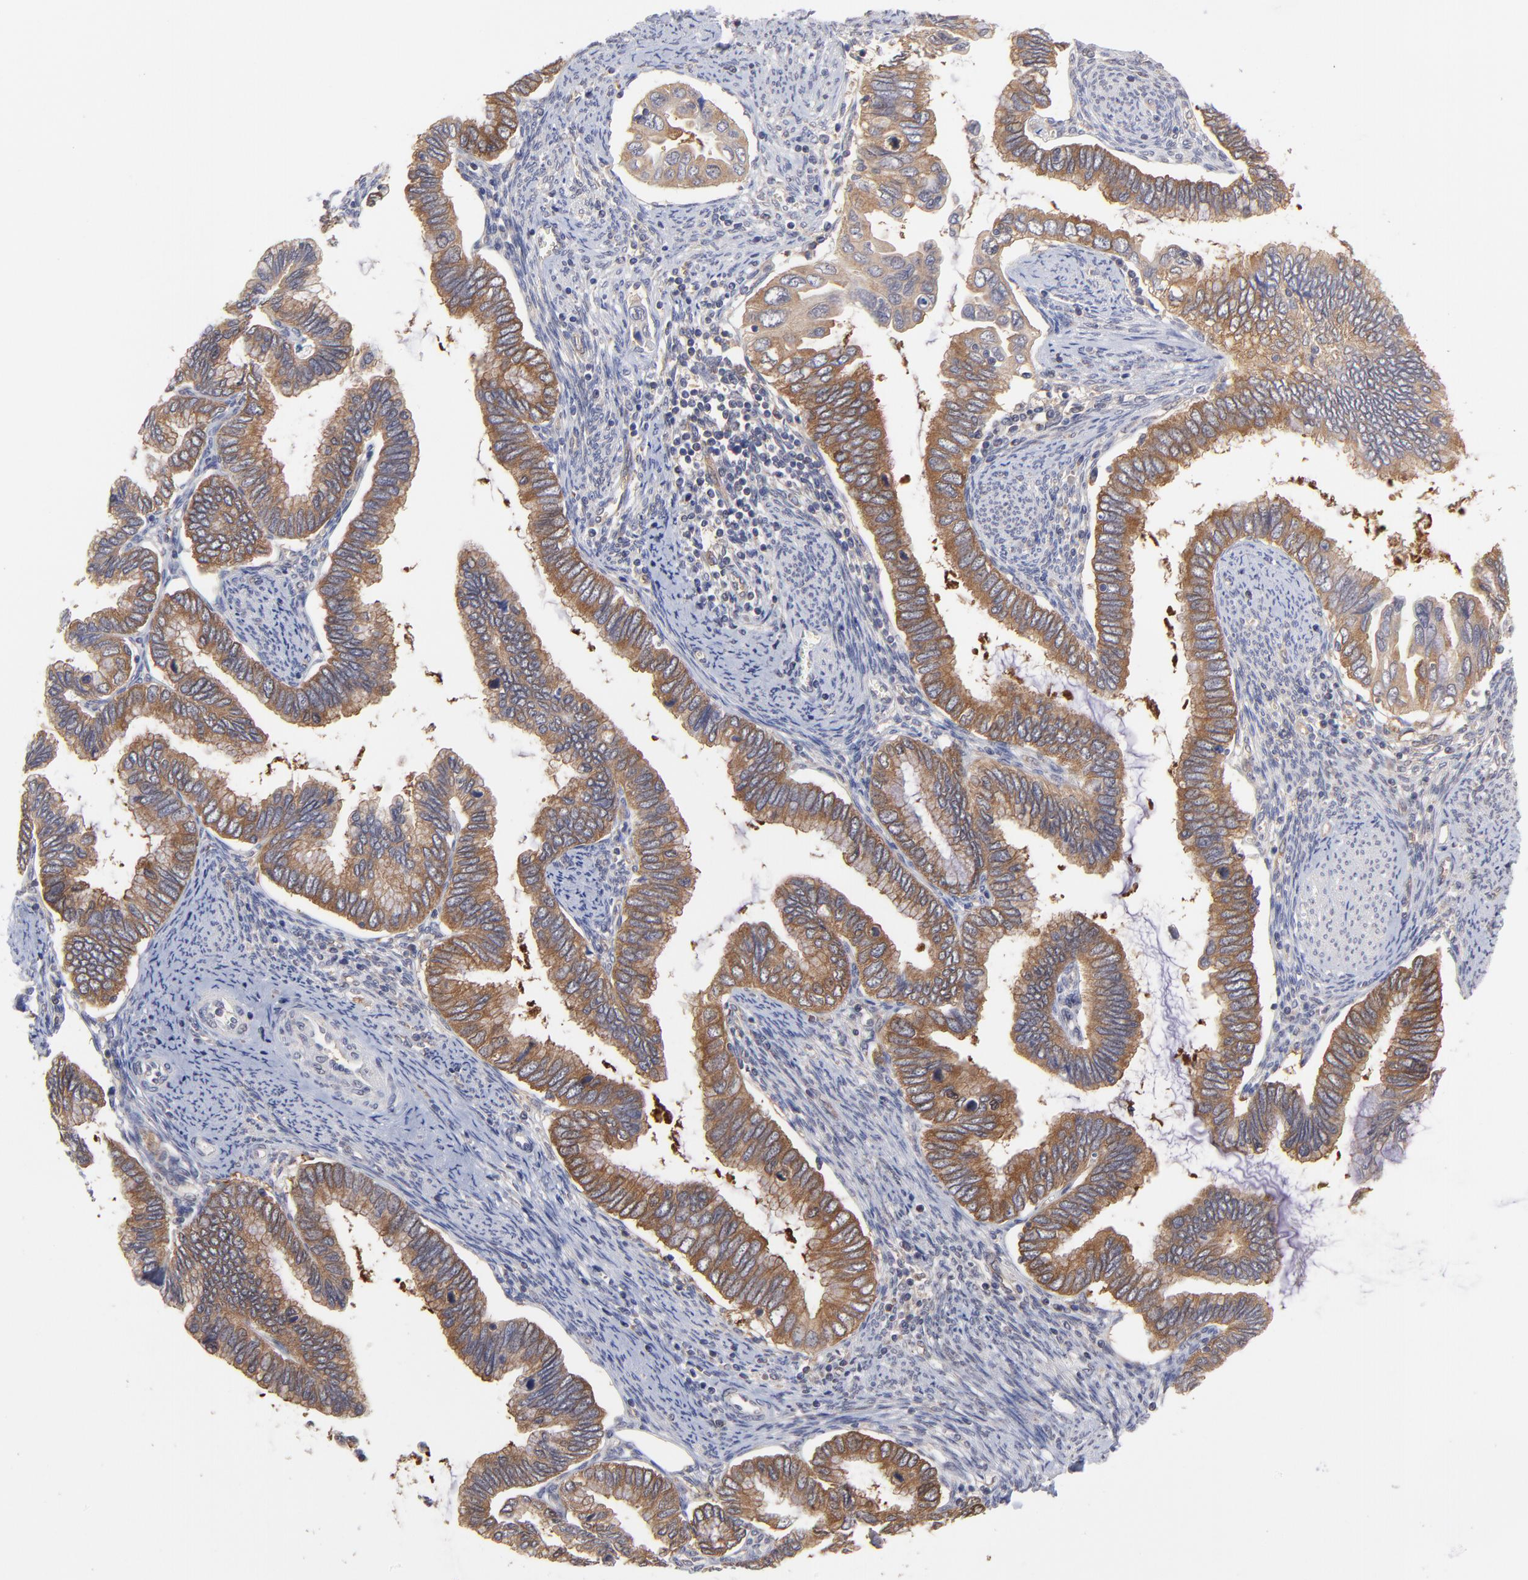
{"staining": {"intensity": "moderate", "quantity": ">75%", "location": "cytoplasmic/membranous"}, "tissue": "cervical cancer", "cell_type": "Tumor cells", "image_type": "cancer", "snomed": [{"axis": "morphology", "description": "Adenocarcinoma, NOS"}, {"axis": "topography", "description": "Cervix"}], "caption": "An image of human cervical adenocarcinoma stained for a protein exhibits moderate cytoplasmic/membranous brown staining in tumor cells. Immunohistochemistry stains the protein of interest in brown and the nuclei are stained blue.", "gene": "GART", "patient": {"sex": "female", "age": 49}}